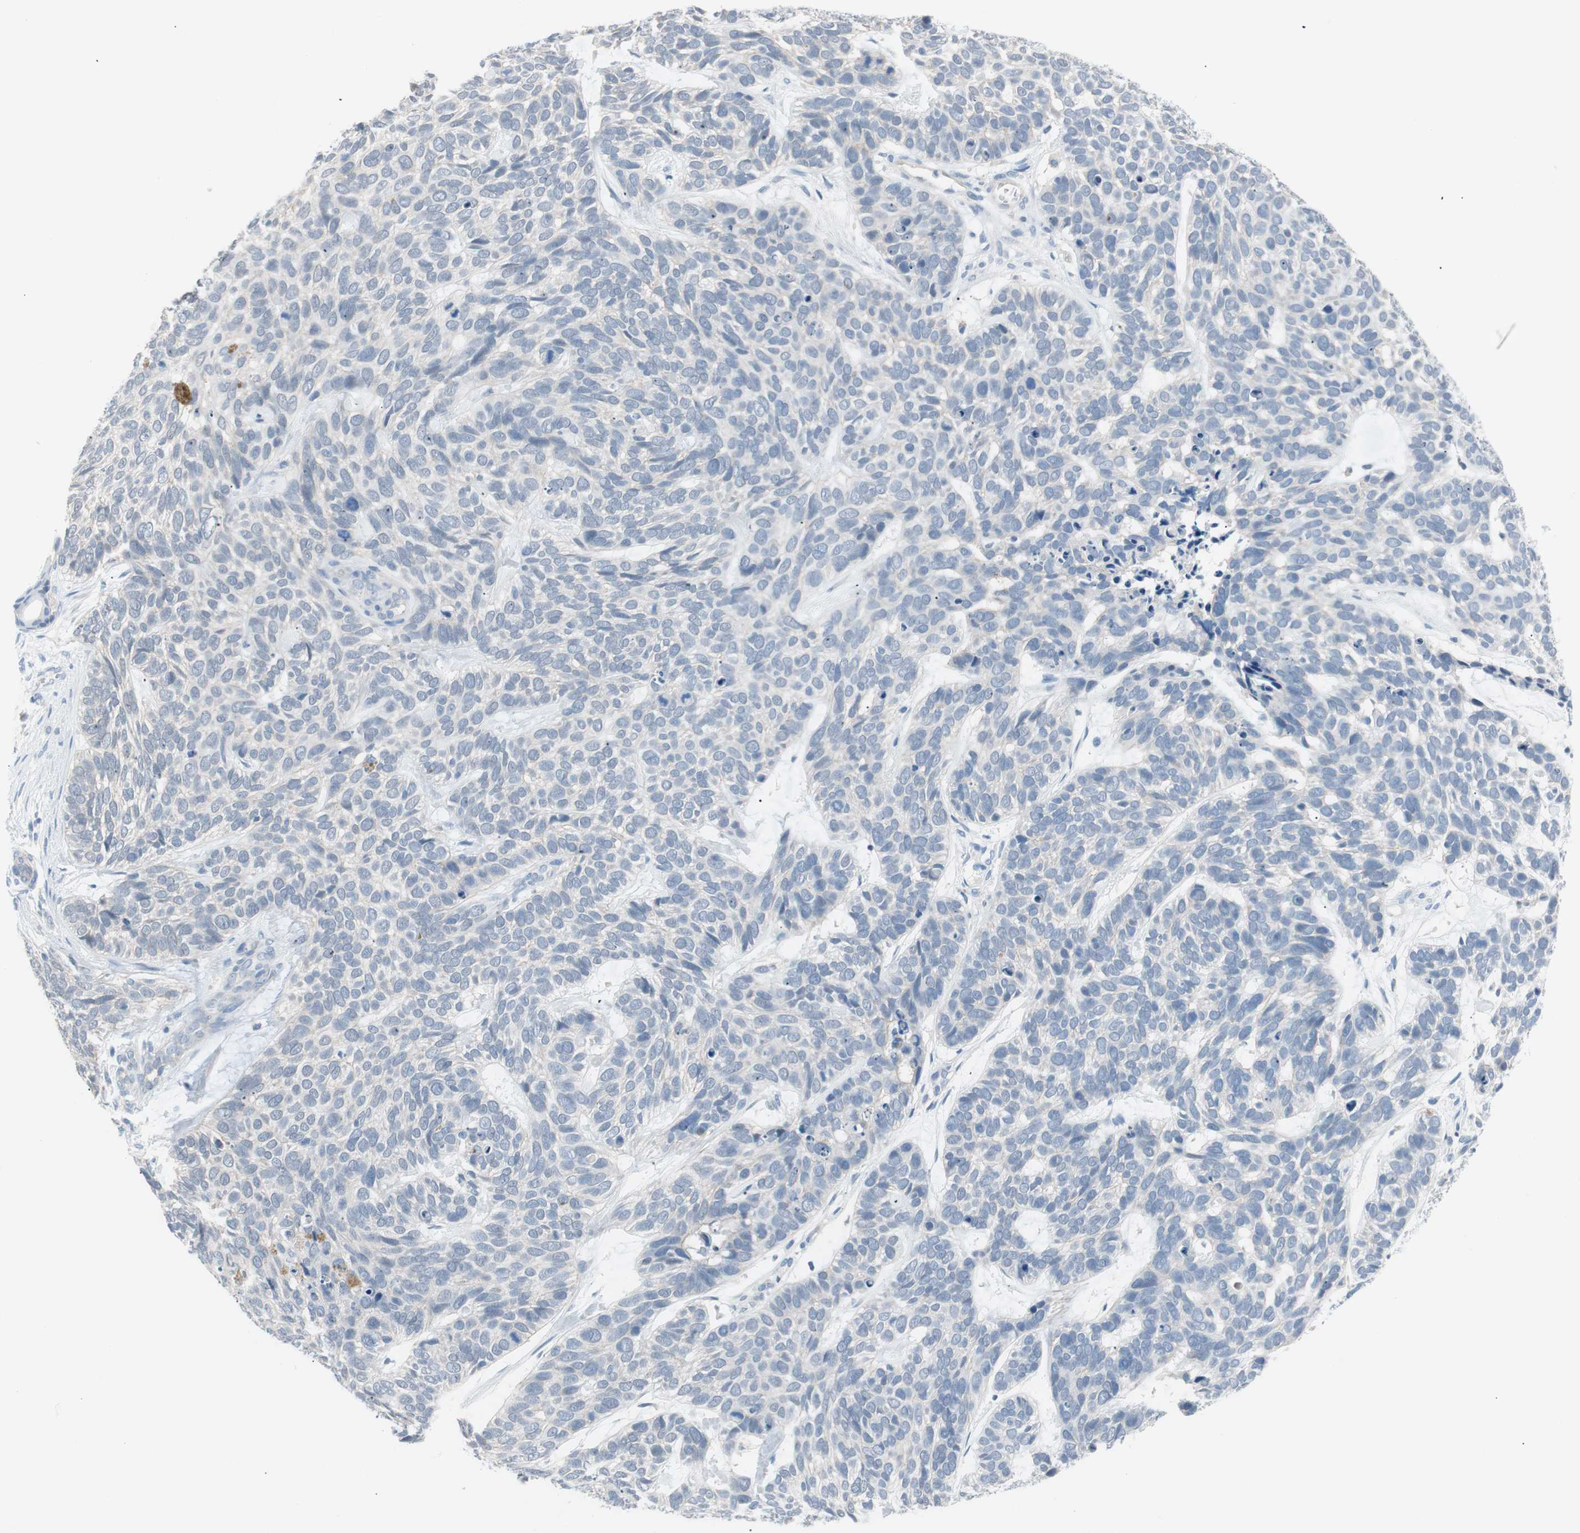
{"staining": {"intensity": "negative", "quantity": "none", "location": "none"}, "tissue": "skin cancer", "cell_type": "Tumor cells", "image_type": "cancer", "snomed": [{"axis": "morphology", "description": "Basal cell carcinoma"}, {"axis": "topography", "description": "Skin"}], "caption": "High power microscopy photomicrograph of an IHC micrograph of skin cancer, revealing no significant positivity in tumor cells.", "gene": "VIL1", "patient": {"sex": "male", "age": 87}}